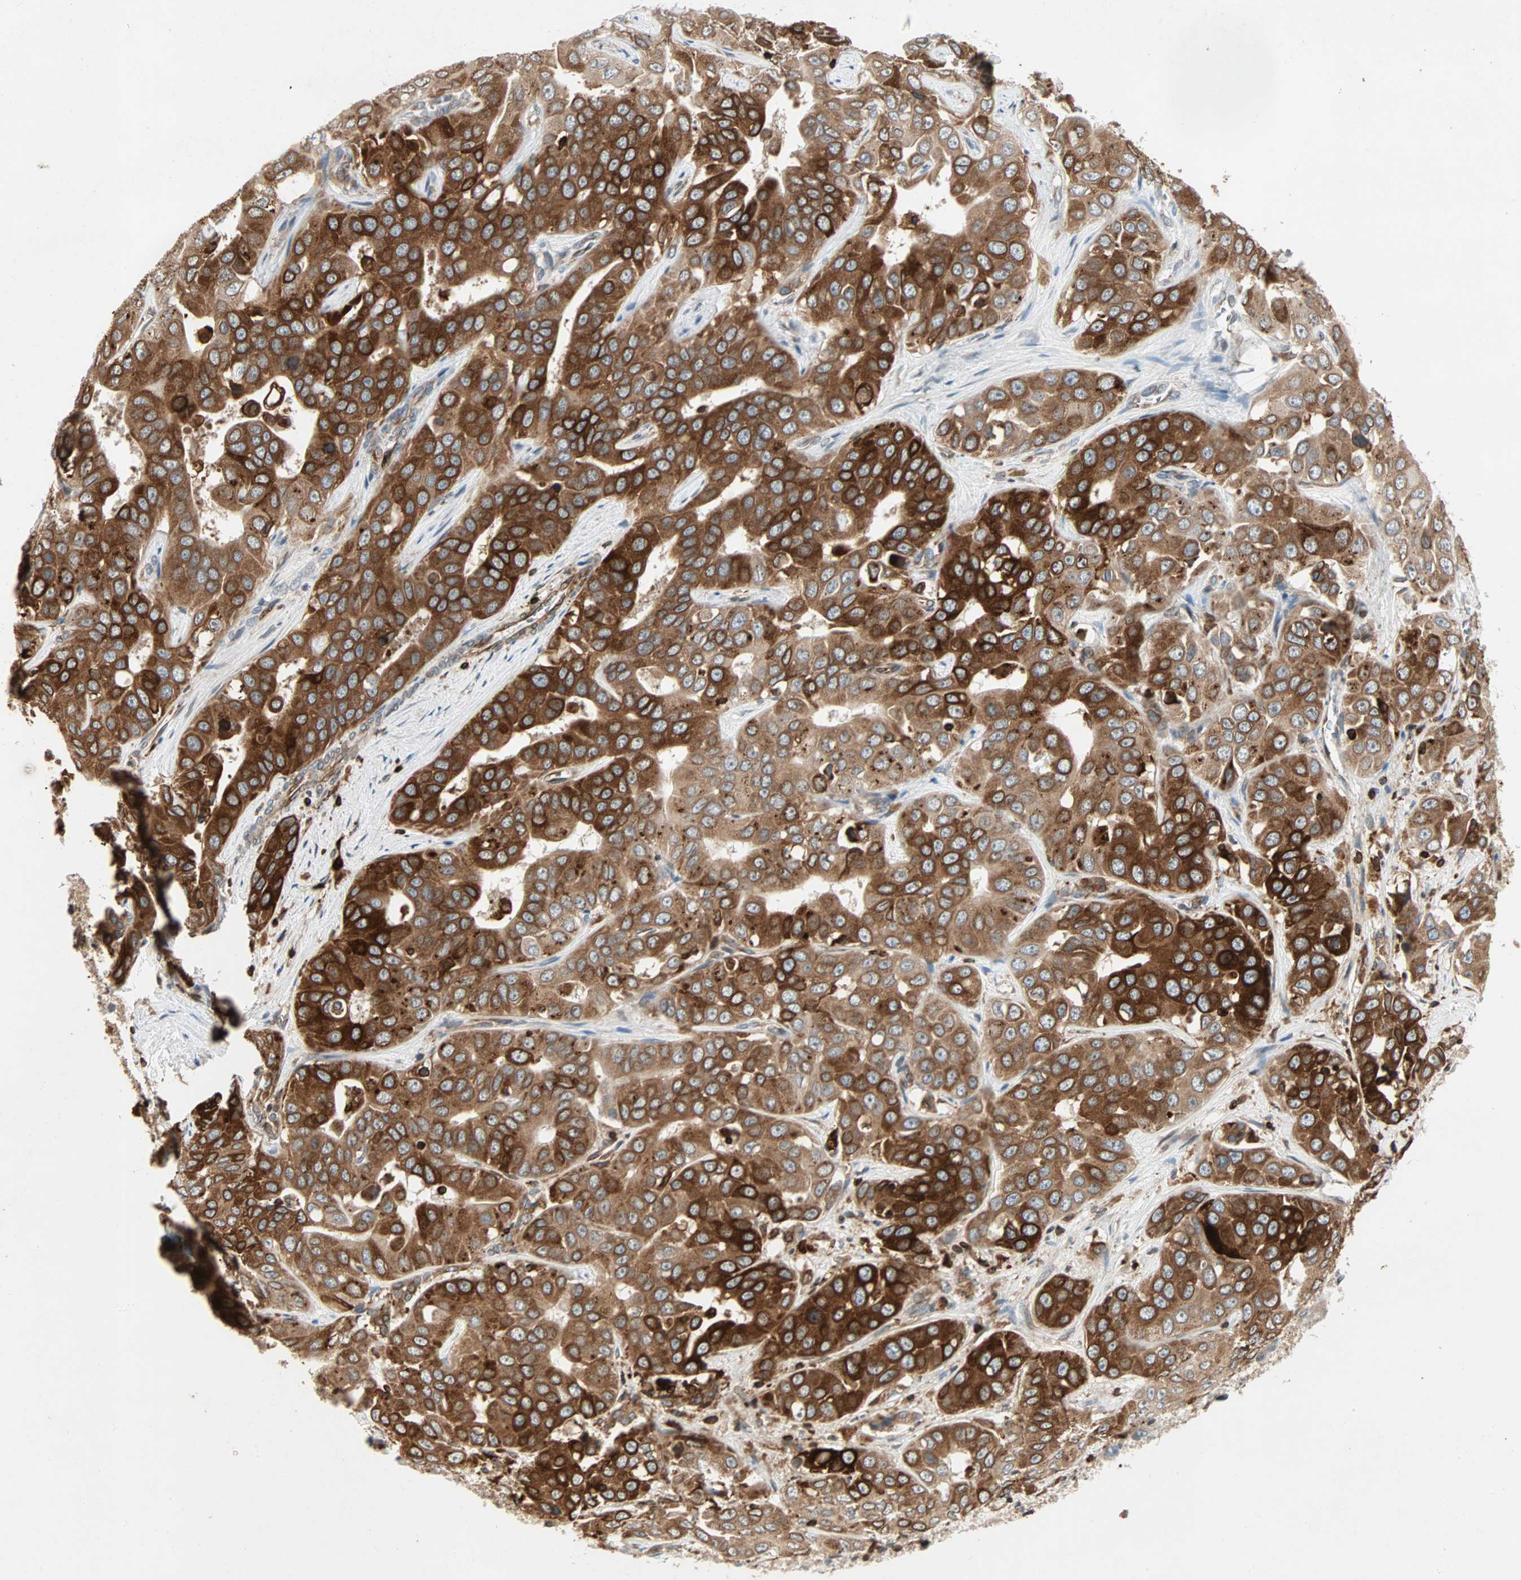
{"staining": {"intensity": "strong", "quantity": ">75%", "location": "cytoplasmic/membranous"}, "tissue": "liver cancer", "cell_type": "Tumor cells", "image_type": "cancer", "snomed": [{"axis": "morphology", "description": "Cholangiocarcinoma"}, {"axis": "topography", "description": "Liver"}], "caption": "The photomicrograph demonstrates staining of cholangiocarcinoma (liver), revealing strong cytoplasmic/membranous protein staining (brown color) within tumor cells.", "gene": "TAPBP", "patient": {"sex": "female", "age": 52}}